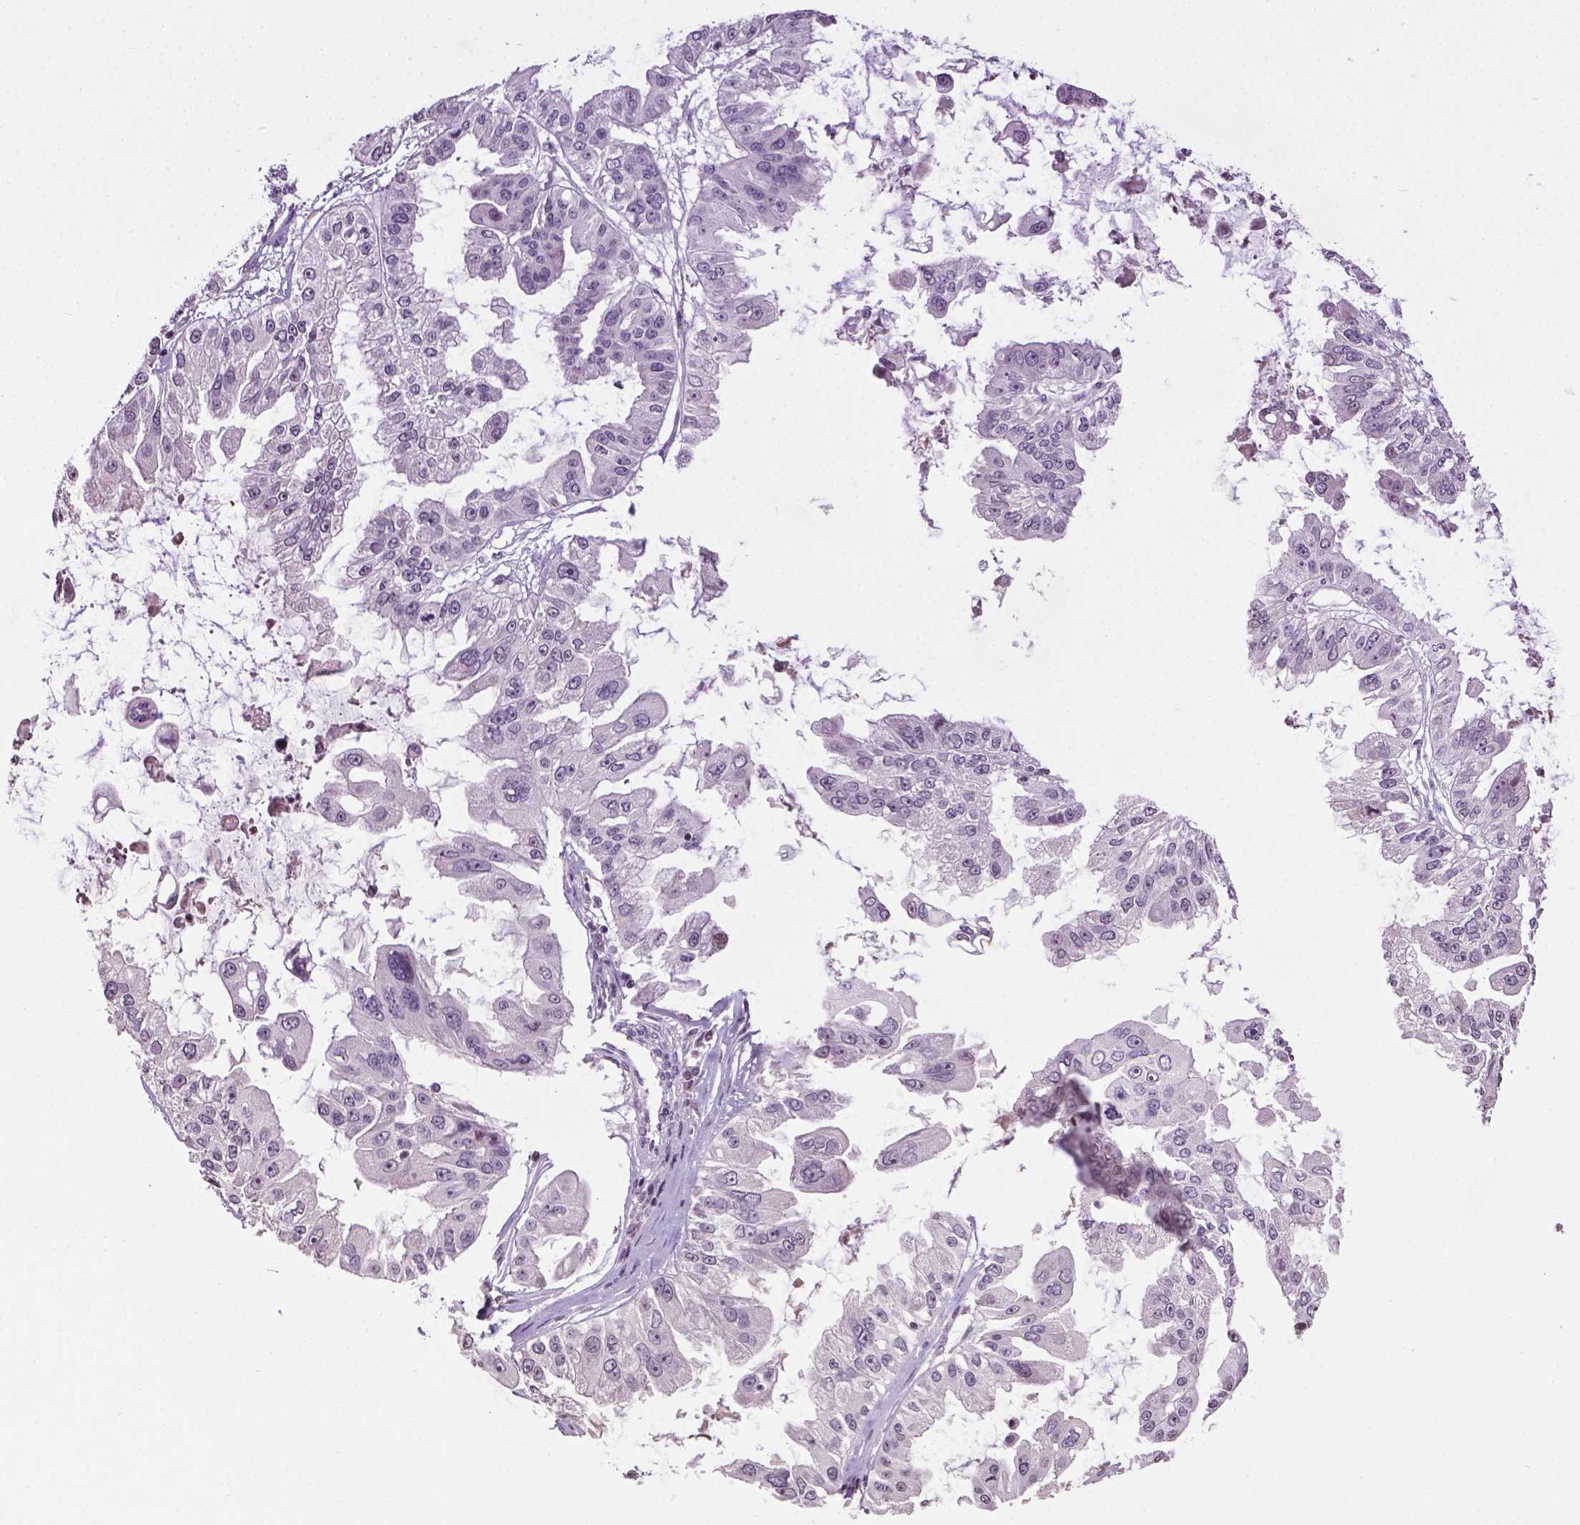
{"staining": {"intensity": "negative", "quantity": "none", "location": "none"}, "tissue": "ovarian cancer", "cell_type": "Tumor cells", "image_type": "cancer", "snomed": [{"axis": "morphology", "description": "Cystadenocarcinoma, serous, NOS"}, {"axis": "topography", "description": "Ovary"}], "caption": "High magnification brightfield microscopy of ovarian cancer stained with DAB (3,3'-diaminobenzidine) (brown) and counterstained with hematoxylin (blue): tumor cells show no significant expression.", "gene": "NTNG2", "patient": {"sex": "female", "age": 56}}